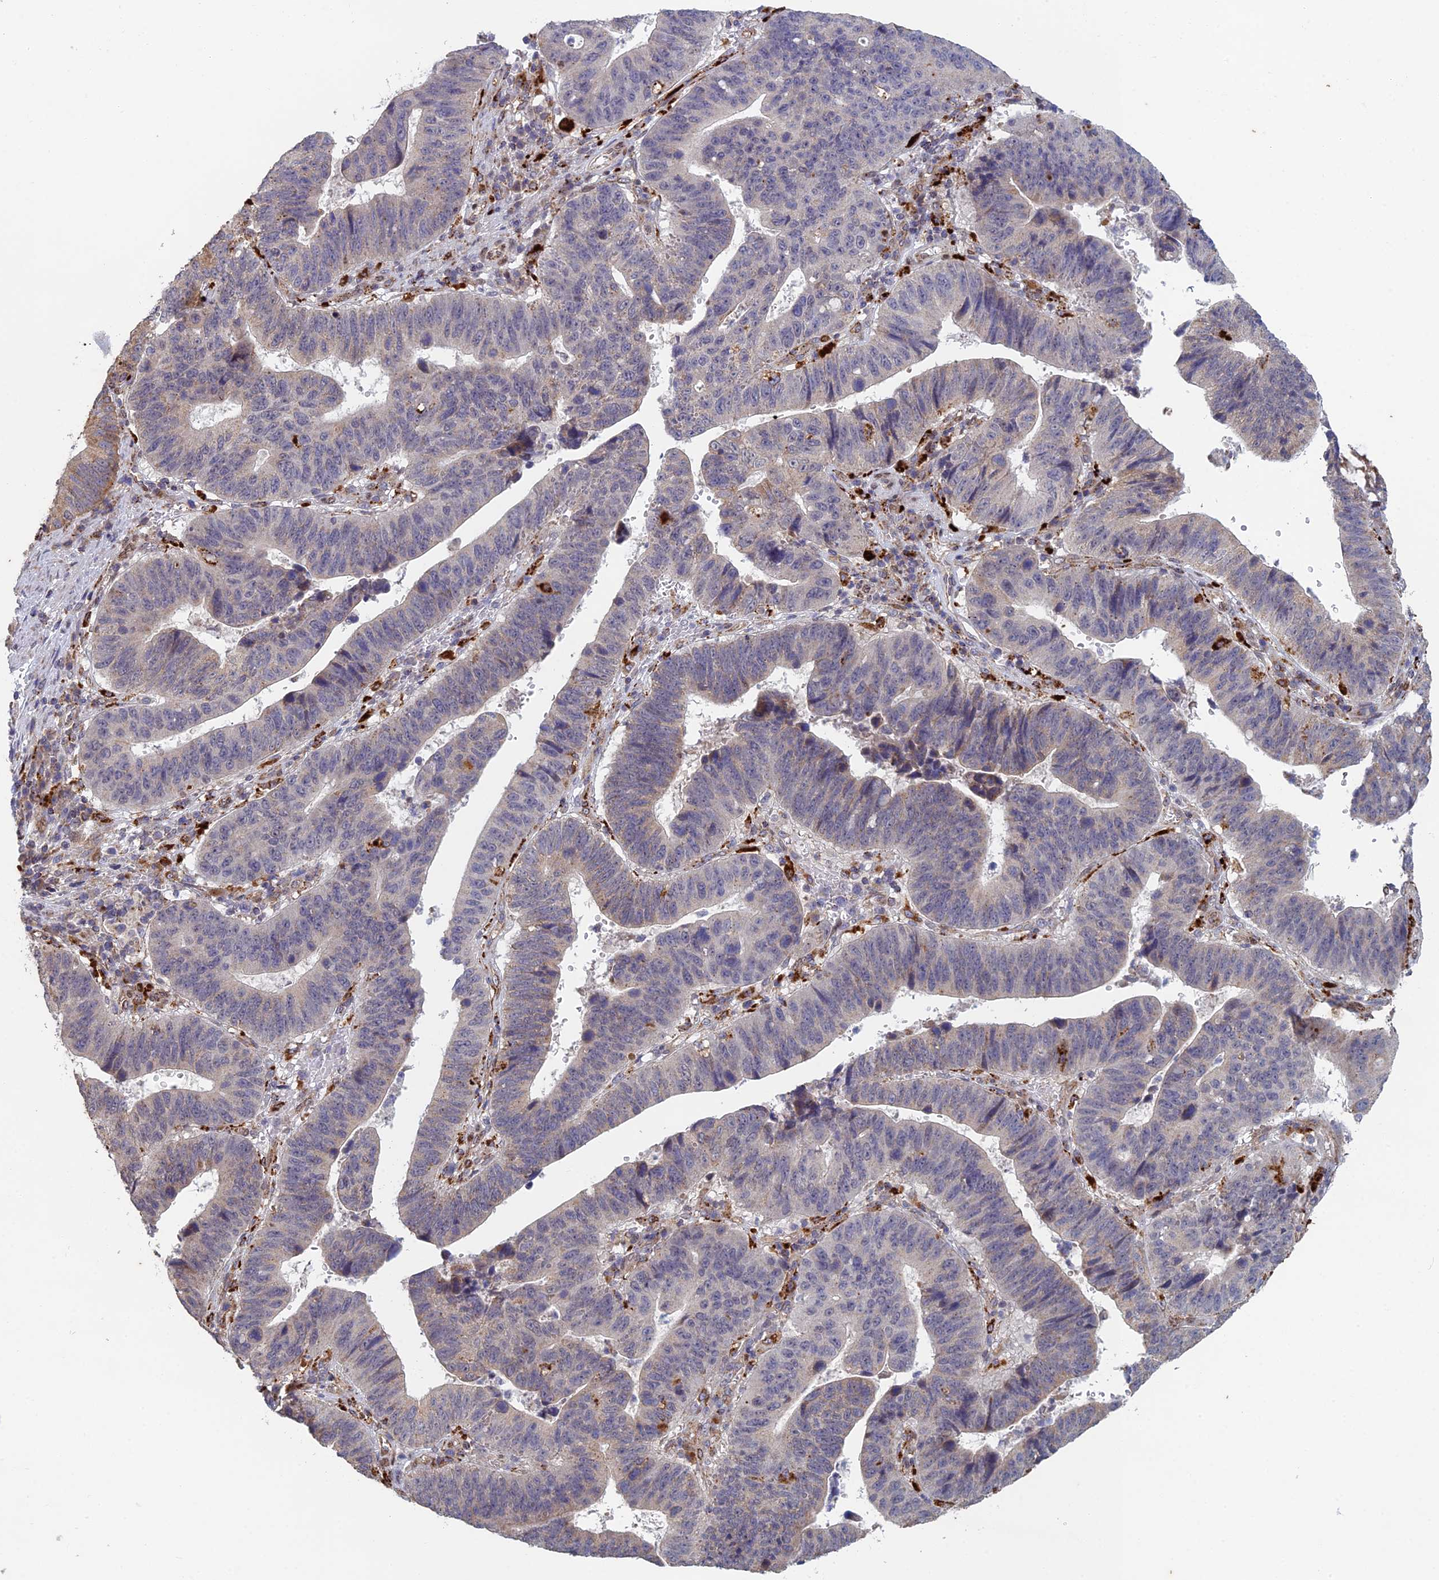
{"staining": {"intensity": "moderate", "quantity": "<25%", "location": "cytoplasmic/membranous"}, "tissue": "stomach cancer", "cell_type": "Tumor cells", "image_type": "cancer", "snomed": [{"axis": "morphology", "description": "Adenocarcinoma, NOS"}, {"axis": "topography", "description": "Stomach"}], "caption": "About <25% of tumor cells in stomach cancer (adenocarcinoma) reveal moderate cytoplasmic/membranous protein expression as visualized by brown immunohistochemical staining.", "gene": "FOXS1", "patient": {"sex": "male", "age": 59}}